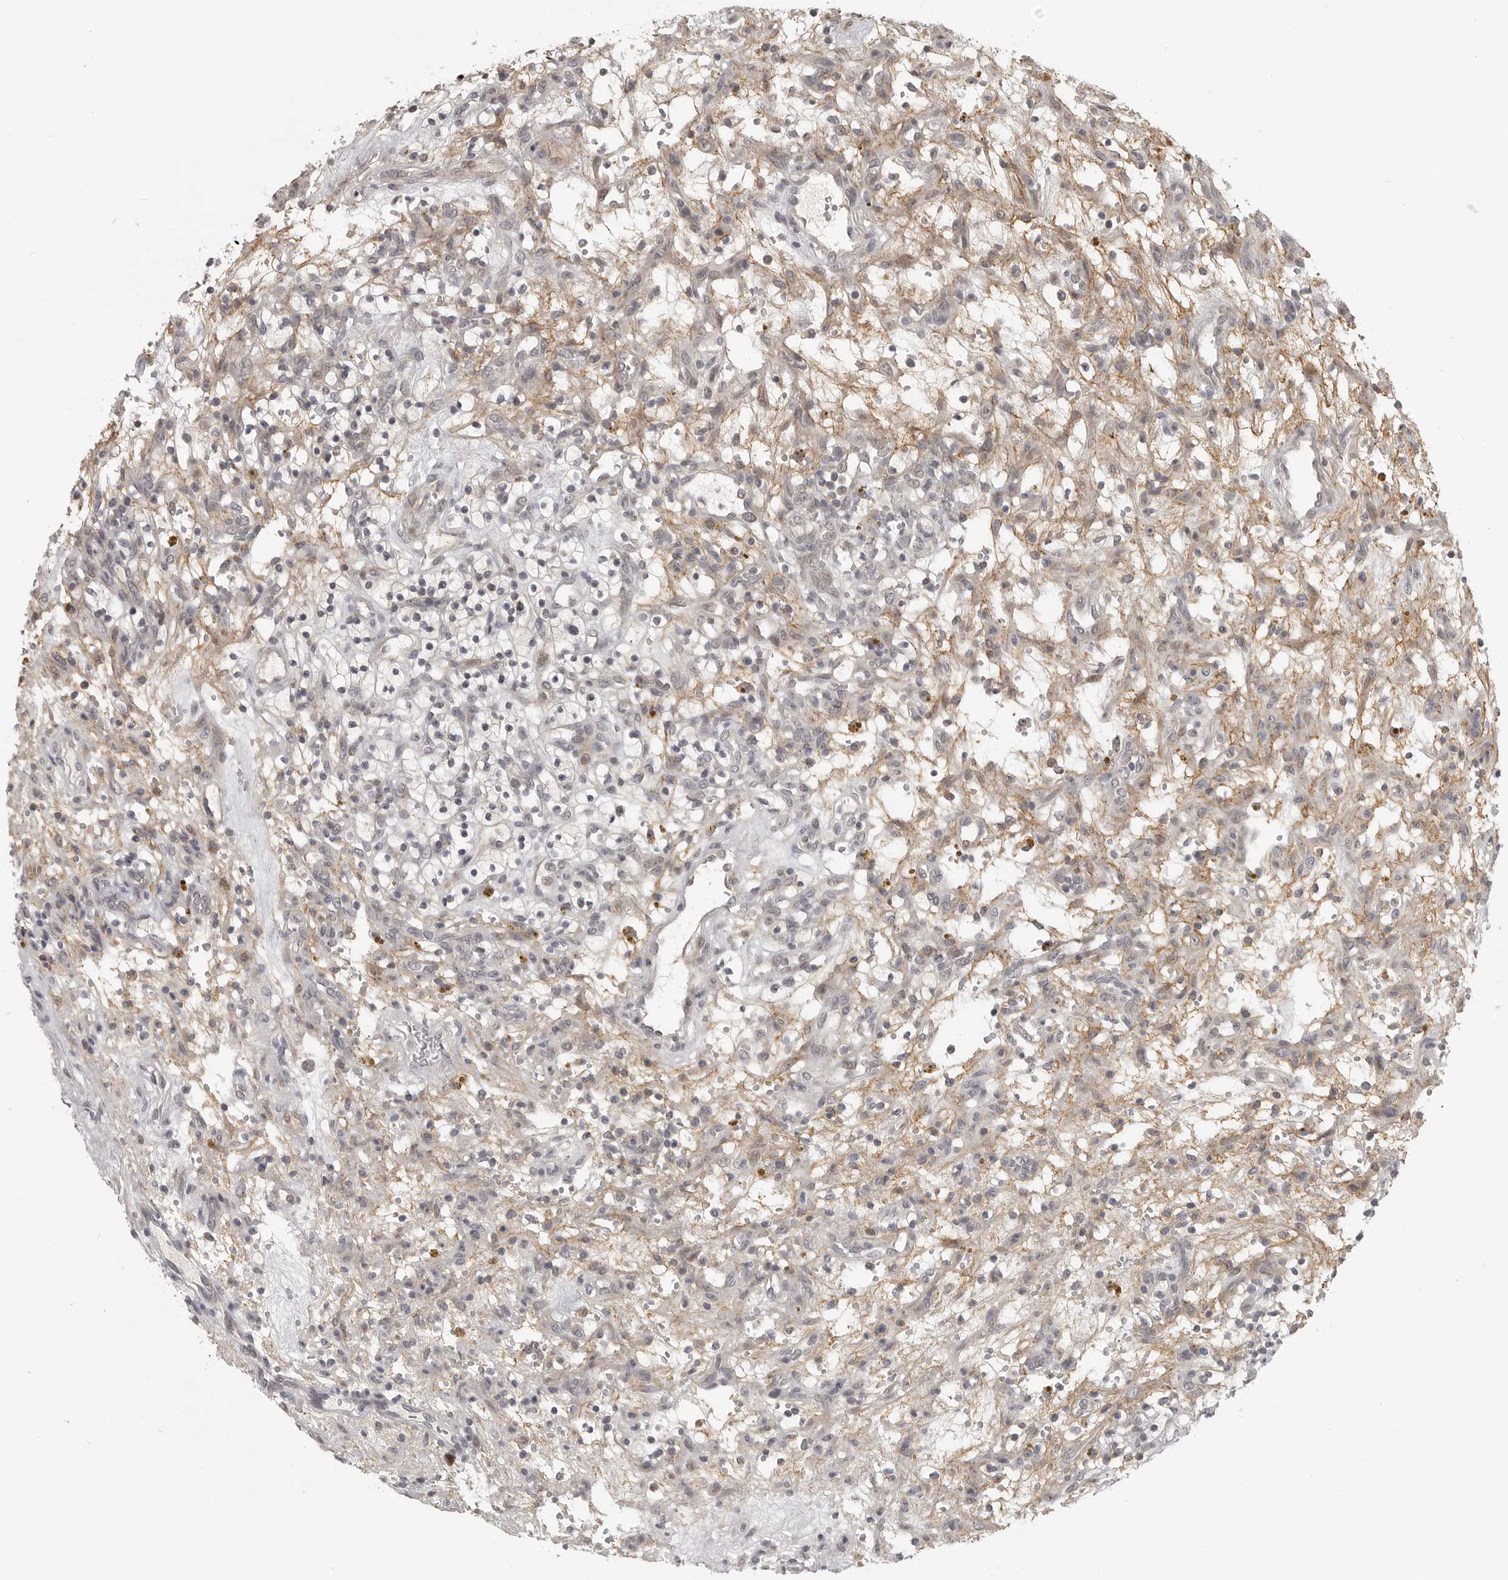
{"staining": {"intensity": "negative", "quantity": "none", "location": "none"}, "tissue": "renal cancer", "cell_type": "Tumor cells", "image_type": "cancer", "snomed": [{"axis": "morphology", "description": "Adenocarcinoma, NOS"}, {"axis": "topography", "description": "Kidney"}], "caption": "IHC histopathology image of renal cancer stained for a protein (brown), which demonstrates no staining in tumor cells.", "gene": "UROD", "patient": {"sex": "female", "age": 57}}